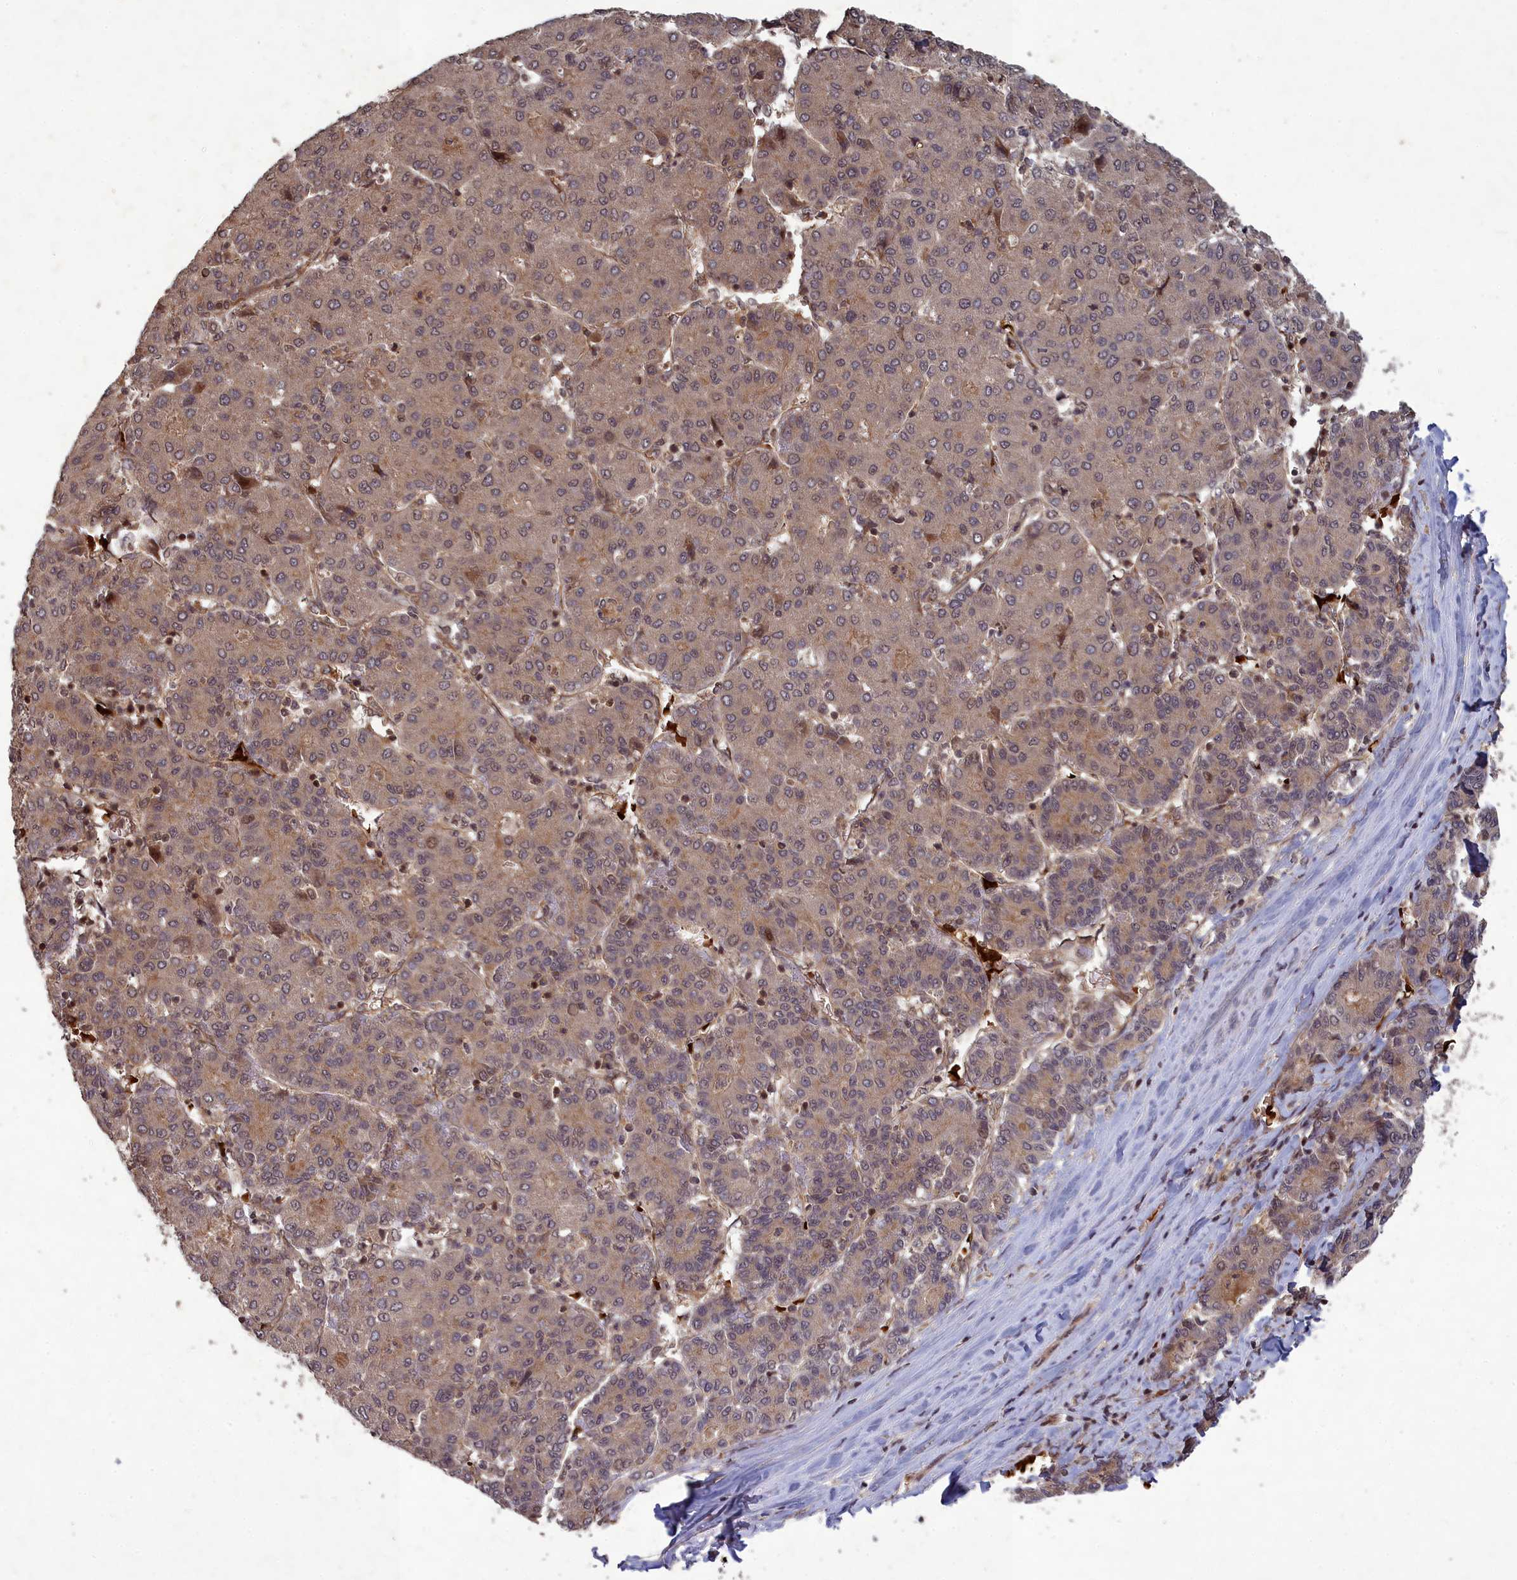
{"staining": {"intensity": "weak", "quantity": ">75%", "location": "cytoplasmic/membranous"}, "tissue": "liver cancer", "cell_type": "Tumor cells", "image_type": "cancer", "snomed": [{"axis": "morphology", "description": "Carcinoma, Hepatocellular, NOS"}, {"axis": "topography", "description": "Liver"}], "caption": "A brown stain shows weak cytoplasmic/membranous expression of a protein in human liver cancer (hepatocellular carcinoma) tumor cells. (Brightfield microscopy of DAB IHC at high magnification).", "gene": "SRMS", "patient": {"sex": "male", "age": 65}}